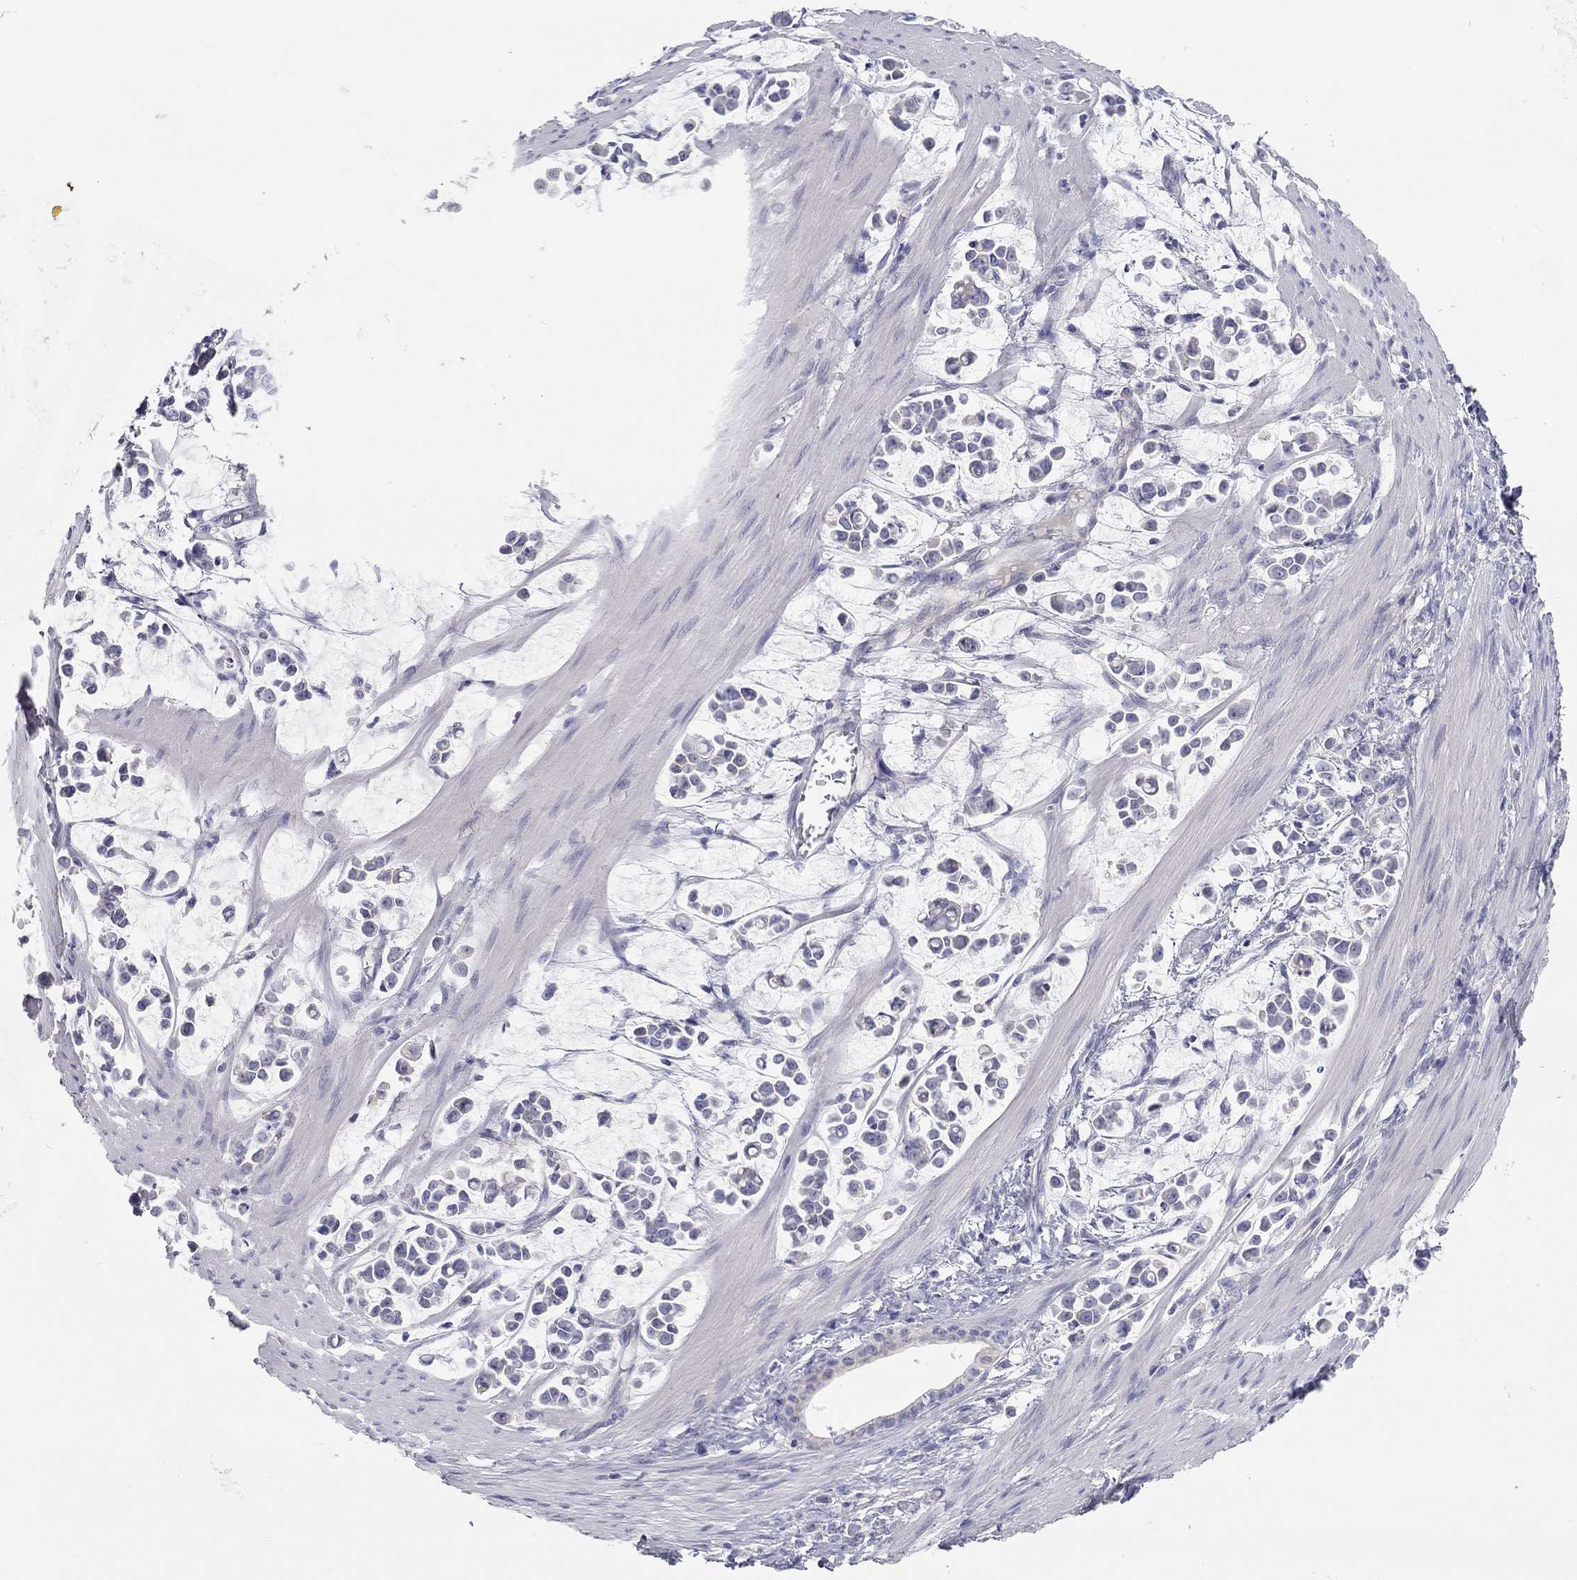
{"staining": {"intensity": "negative", "quantity": "none", "location": "none"}, "tissue": "stomach cancer", "cell_type": "Tumor cells", "image_type": "cancer", "snomed": [{"axis": "morphology", "description": "Adenocarcinoma, NOS"}, {"axis": "topography", "description": "Stomach"}], "caption": "An immunohistochemistry (IHC) histopathology image of stomach adenocarcinoma is shown. There is no staining in tumor cells of stomach adenocarcinoma.", "gene": "ST7L", "patient": {"sex": "male", "age": 82}}